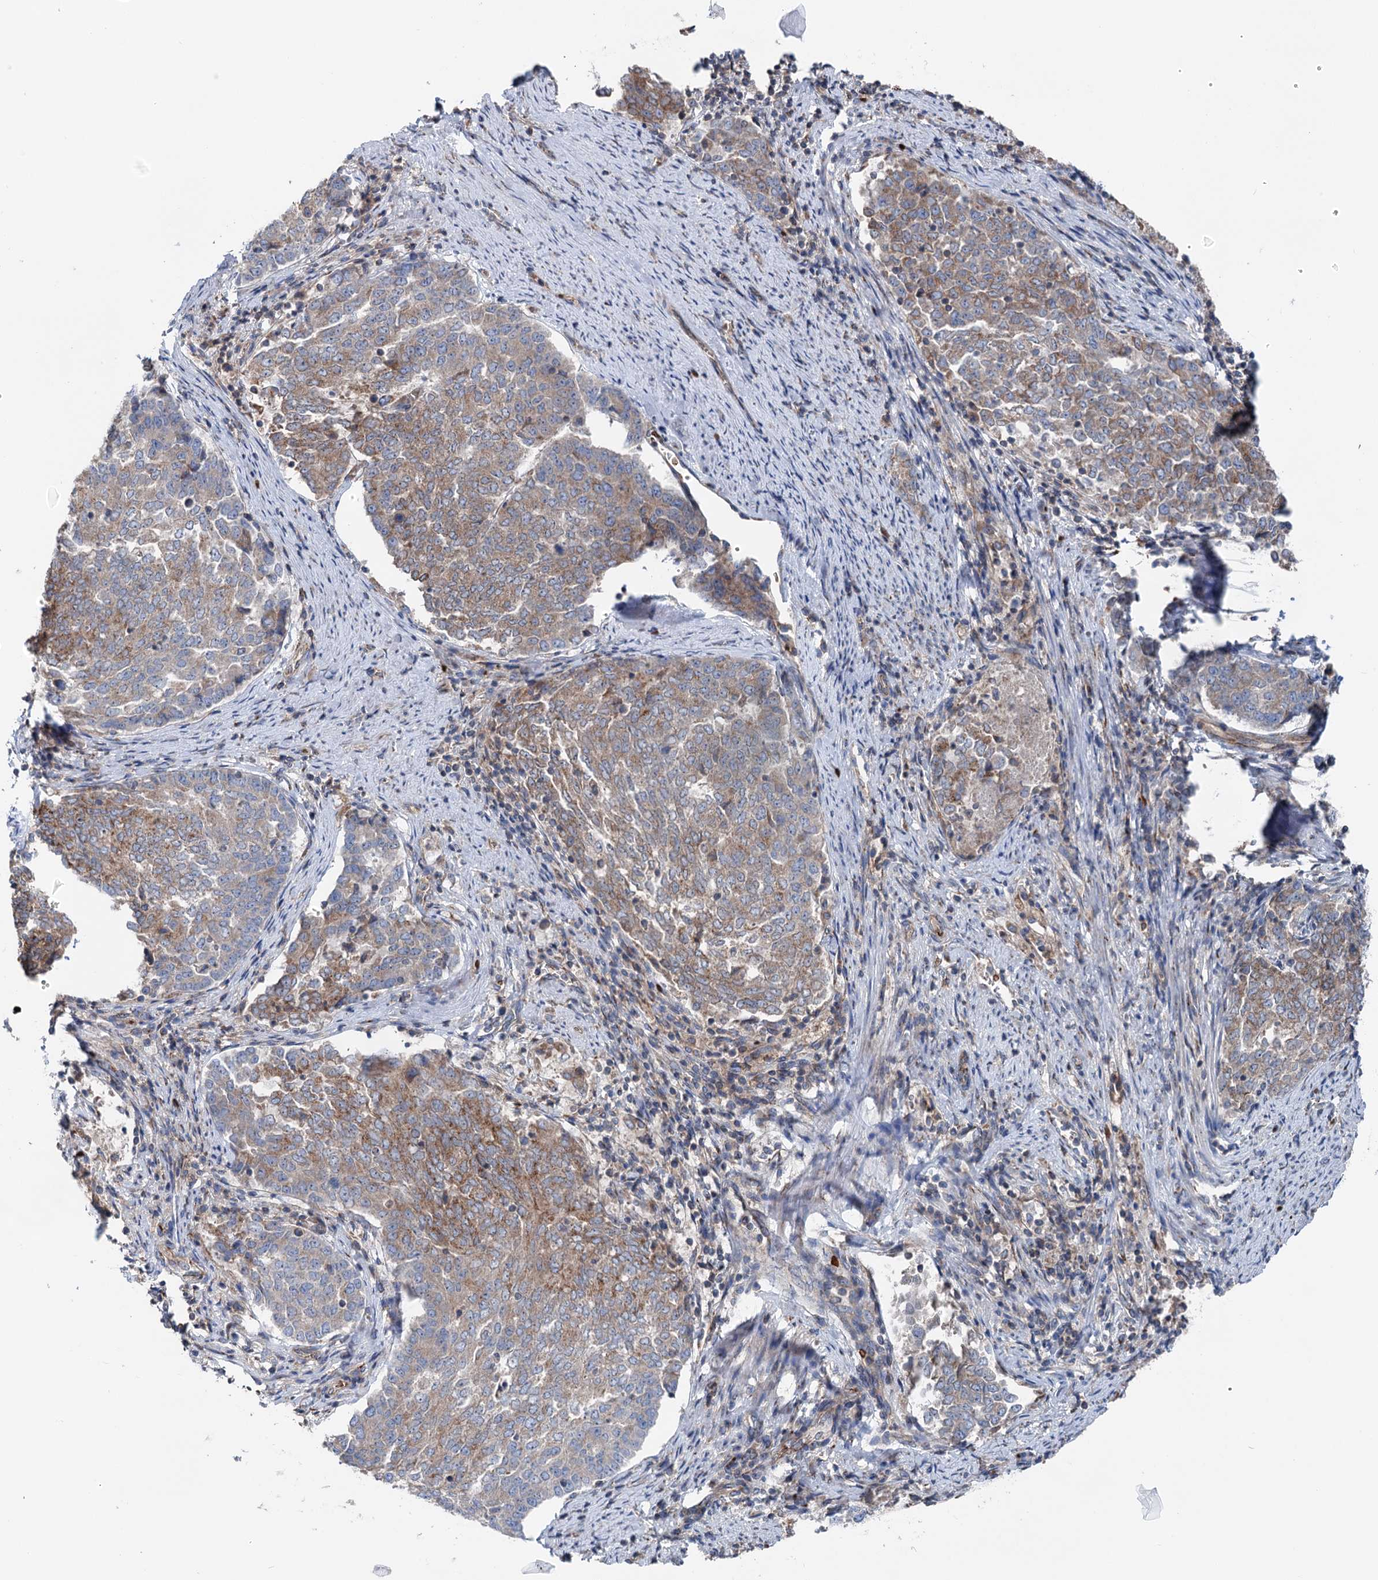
{"staining": {"intensity": "moderate", "quantity": "25%-75%", "location": "cytoplasmic/membranous"}, "tissue": "endometrial cancer", "cell_type": "Tumor cells", "image_type": "cancer", "snomed": [{"axis": "morphology", "description": "Adenocarcinoma, NOS"}, {"axis": "topography", "description": "Endometrium"}], "caption": "The image reveals a brown stain indicating the presence of a protein in the cytoplasmic/membranous of tumor cells in adenocarcinoma (endometrial). The protein of interest is stained brown, and the nuclei are stained in blue (DAB (3,3'-diaminobenzidine) IHC with brightfield microscopy, high magnification).", "gene": "EIPR1", "patient": {"sex": "female", "age": 80}}